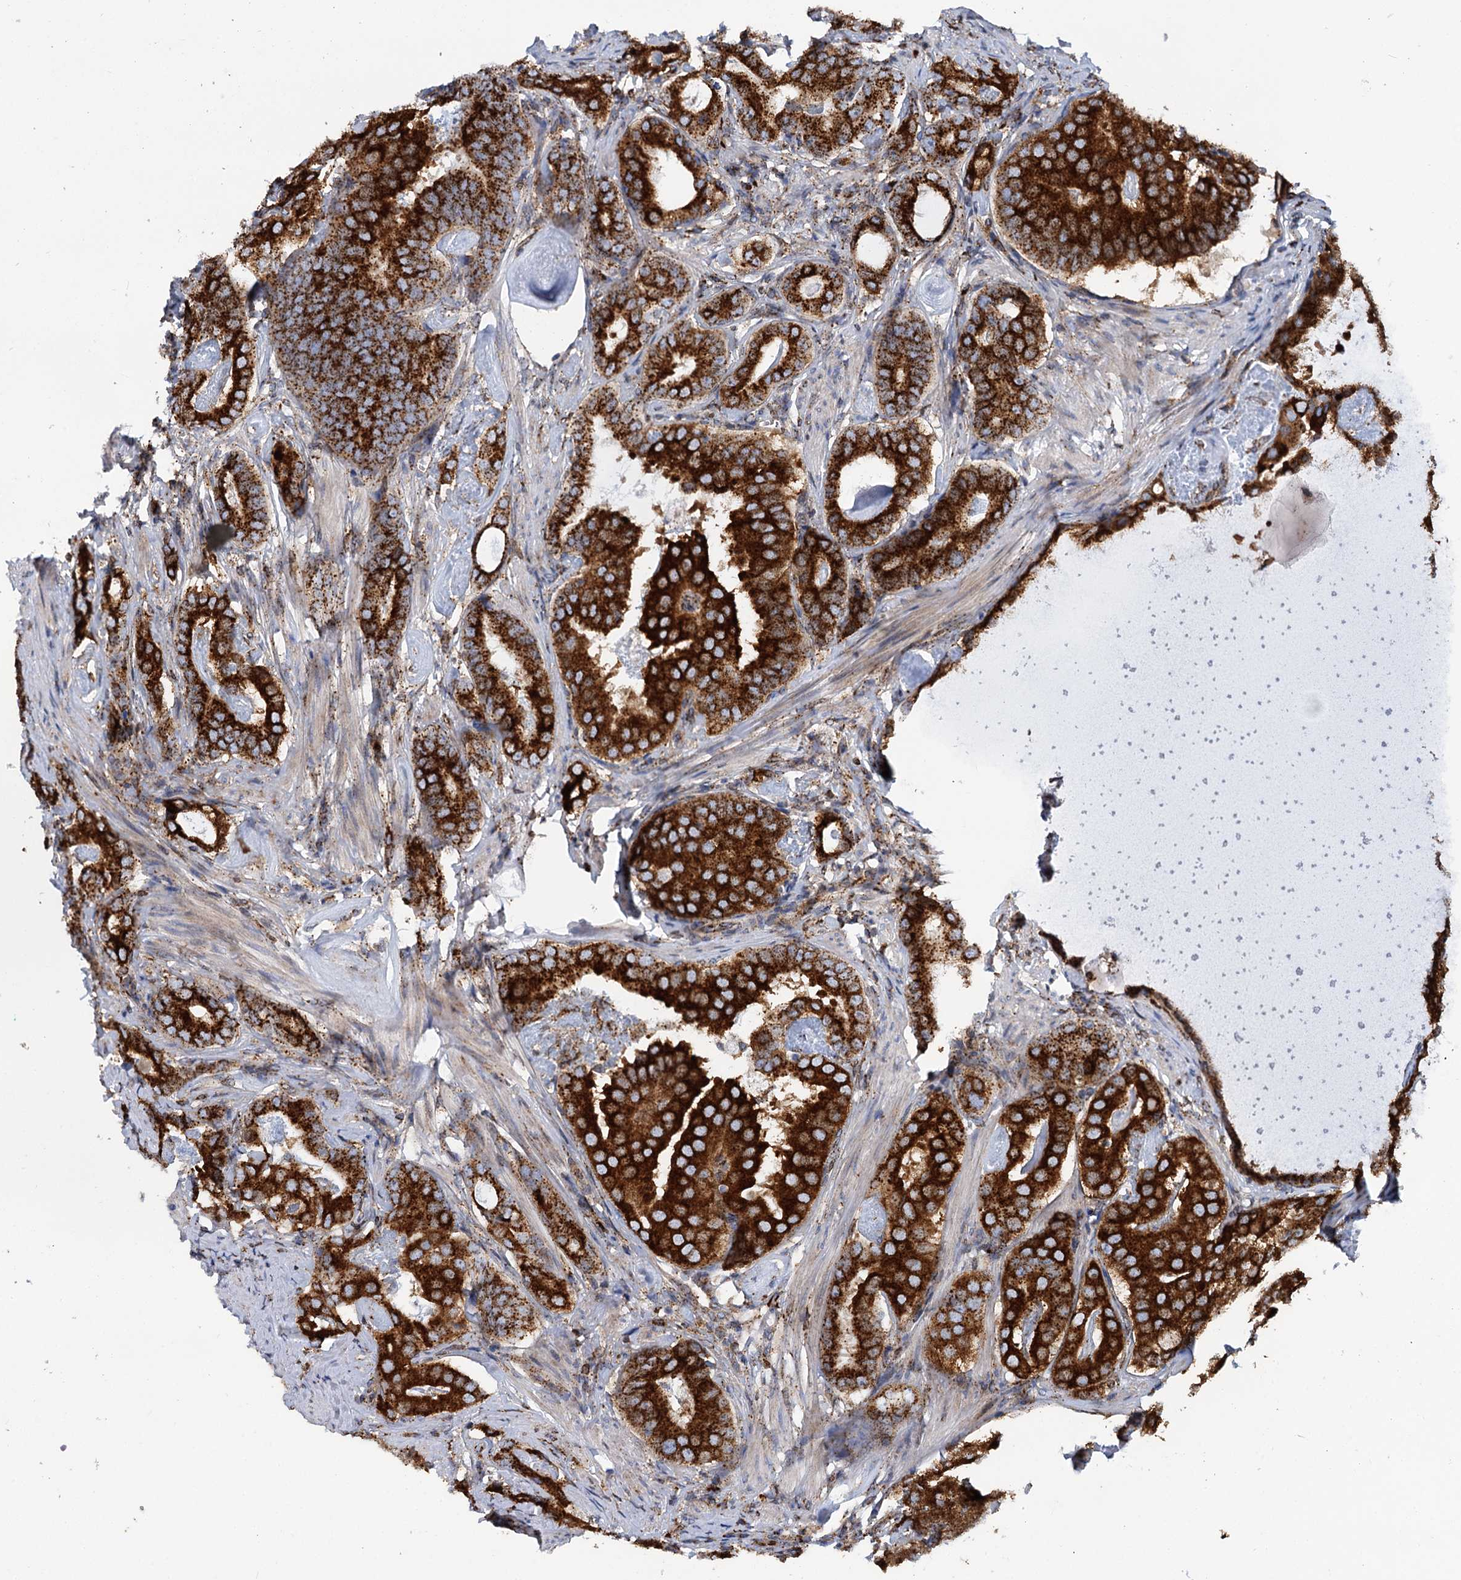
{"staining": {"intensity": "strong", "quantity": ">75%", "location": "cytoplasmic/membranous"}, "tissue": "prostate cancer", "cell_type": "Tumor cells", "image_type": "cancer", "snomed": [{"axis": "morphology", "description": "Adenocarcinoma, Low grade"}, {"axis": "topography", "description": "Prostate"}], "caption": "Immunohistochemical staining of prostate low-grade adenocarcinoma shows high levels of strong cytoplasmic/membranous staining in about >75% of tumor cells. (DAB = brown stain, brightfield microscopy at high magnification).", "gene": "SUPT20H", "patient": {"sex": "male", "age": 71}}